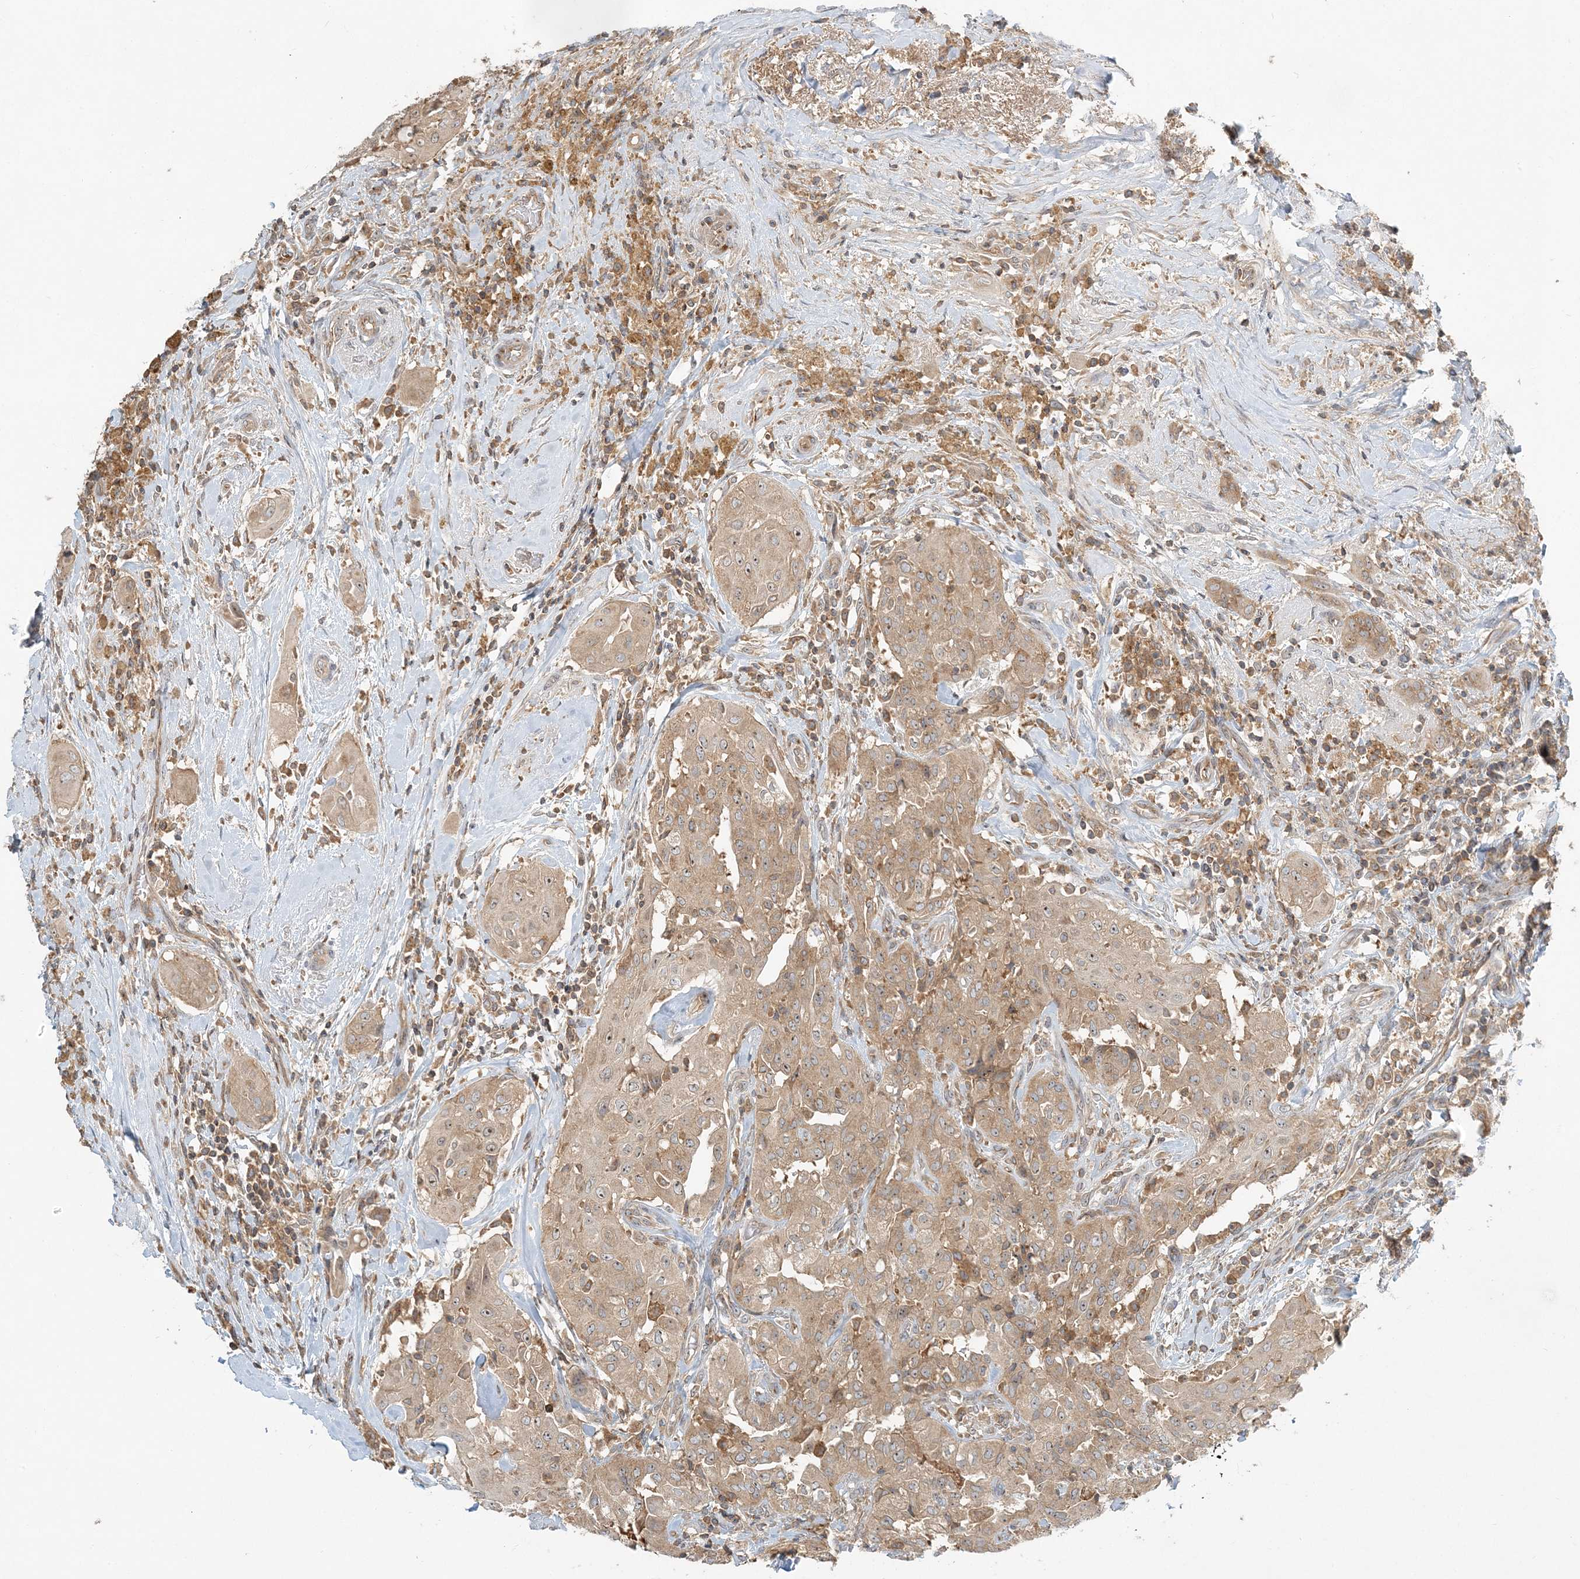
{"staining": {"intensity": "weak", "quantity": ">75%", "location": "cytoplasmic/membranous"}, "tissue": "thyroid cancer", "cell_type": "Tumor cells", "image_type": "cancer", "snomed": [{"axis": "morphology", "description": "Papillary adenocarcinoma, NOS"}, {"axis": "topography", "description": "Thyroid gland"}], "caption": "Immunohistochemistry (IHC) micrograph of papillary adenocarcinoma (thyroid) stained for a protein (brown), which shows low levels of weak cytoplasmic/membranous staining in about >75% of tumor cells.", "gene": "AP1AR", "patient": {"sex": "female", "age": 59}}